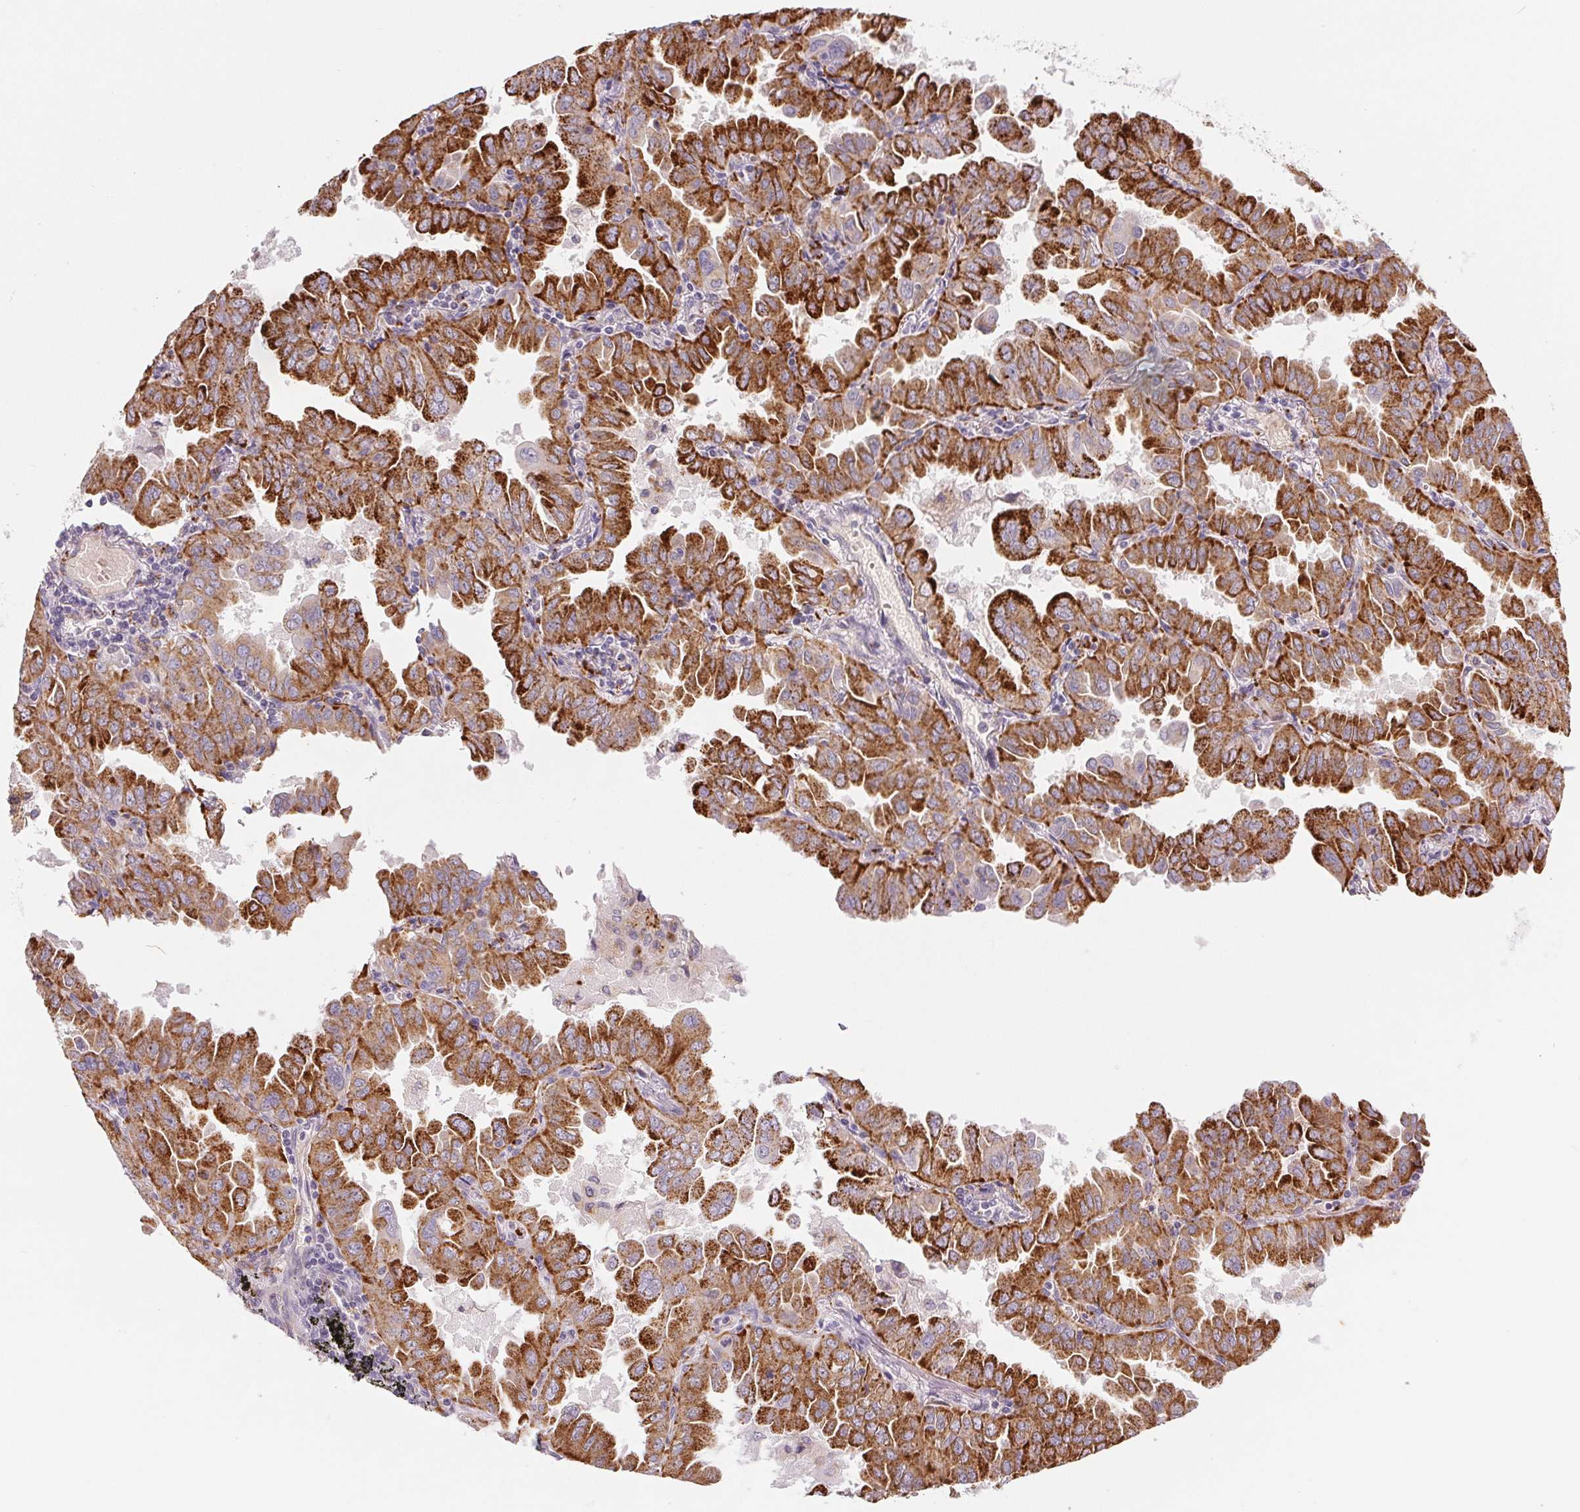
{"staining": {"intensity": "strong", "quantity": "25%-75%", "location": "cytoplasmic/membranous"}, "tissue": "lung cancer", "cell_type": "Tumor cells", "image_type": "cancer", "snomed": [{"axis": "morphology", "description": "Adenocarcinoma, NOS"}, {"axis": "topography", "description": "Lung"}], "caption": "Human lung cancer stained with a brown dye exhibits strong cytoplasmic/membranous positive expression in about 25%-75% of tumor cells.", "gene": "SMYD1", "patient": {"sex": "male", "age": 64}}